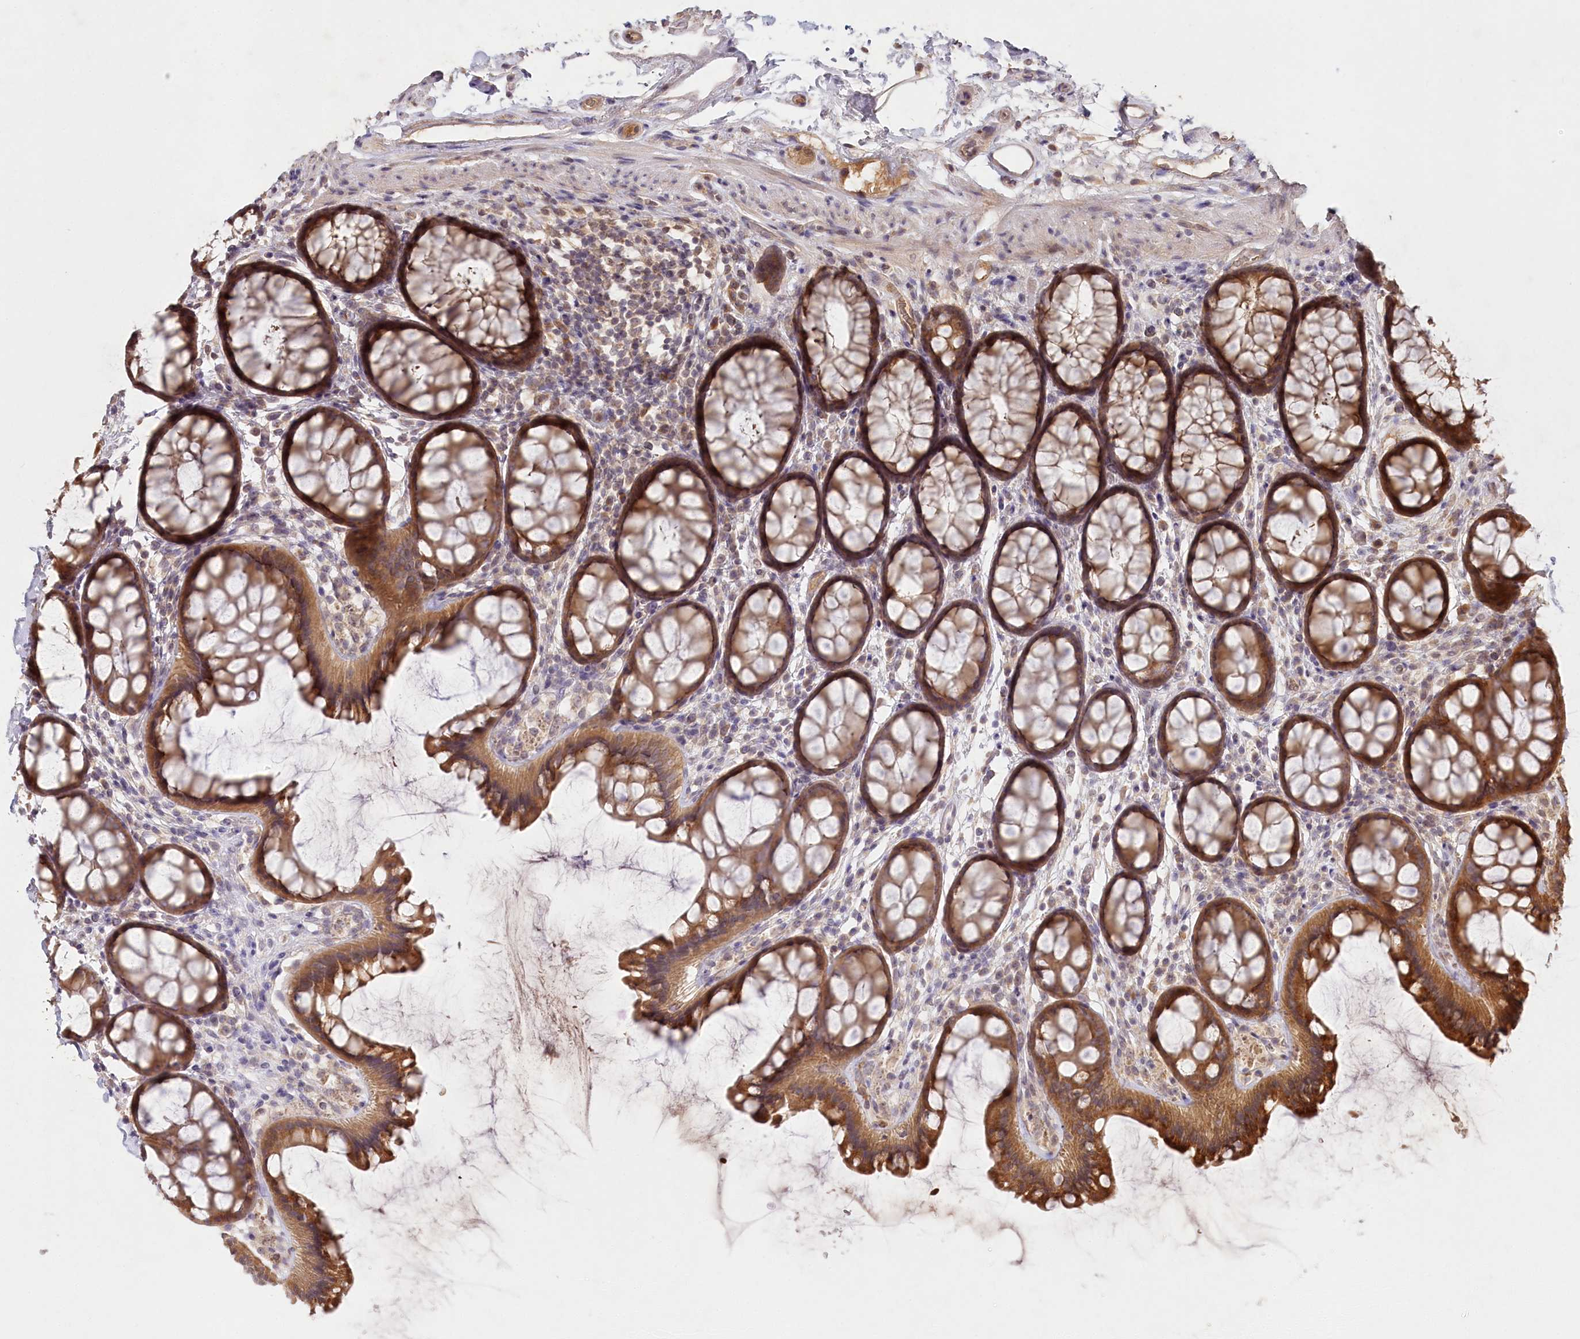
{"staining": {"intensity": "moderate", "quantity": ">75%", "location": "cytoplasmic/membranous"}, "tissue": "colon", "cell_type": "Endothelial cells", "image_type": "normal", "snomed": [{"axis": "morphology", "description": "Normal tissue, NOS"}, {"axis": "topography", "description": "Colon"}], "caption": "Protein expression analysis of unremarkable human colon reveals moderate cytoplasmic/membranous staining in about >75% of endothelial cells.", "gene": "IRAK1BP1", "patient": {"sex": "female", "age": 82}}